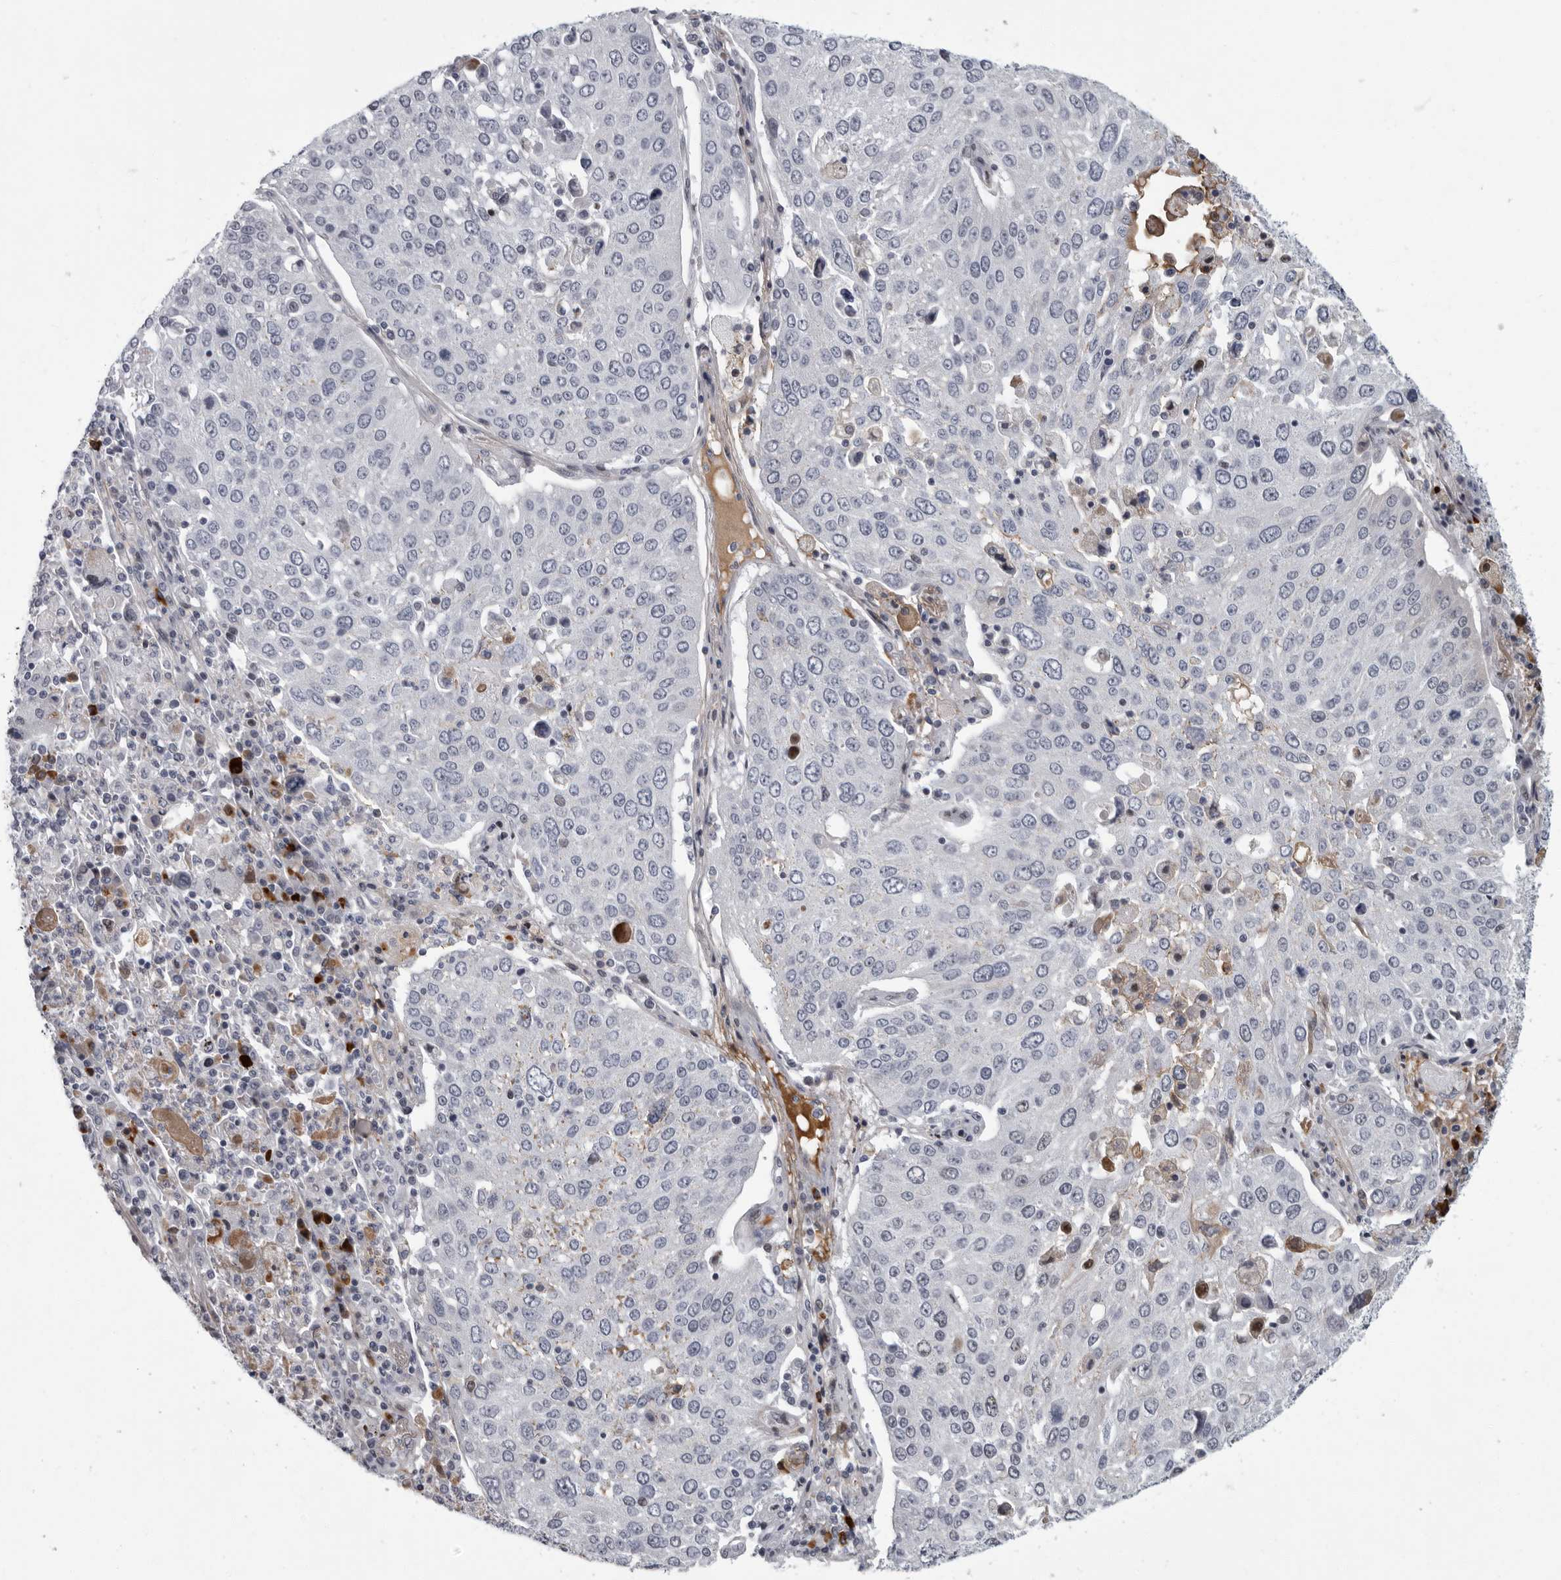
{"staining": {"intensity": "negative", "quantity": "none", "location": "none"}, "tissue": "lung cancer", "cell_type": "Tumor cells", "image_type": "cancer", "snomed": [{"axis": "morphology", "description": "Squamous cell carcinoma, NOS"}, {"axis": "topography", "description": "Lung"}], "caption": "IHC of human lung cancer exhibits no expression in tumor cells.", "gene": "SLC25A39", "patient": {"sex": "male", "age": 65}}